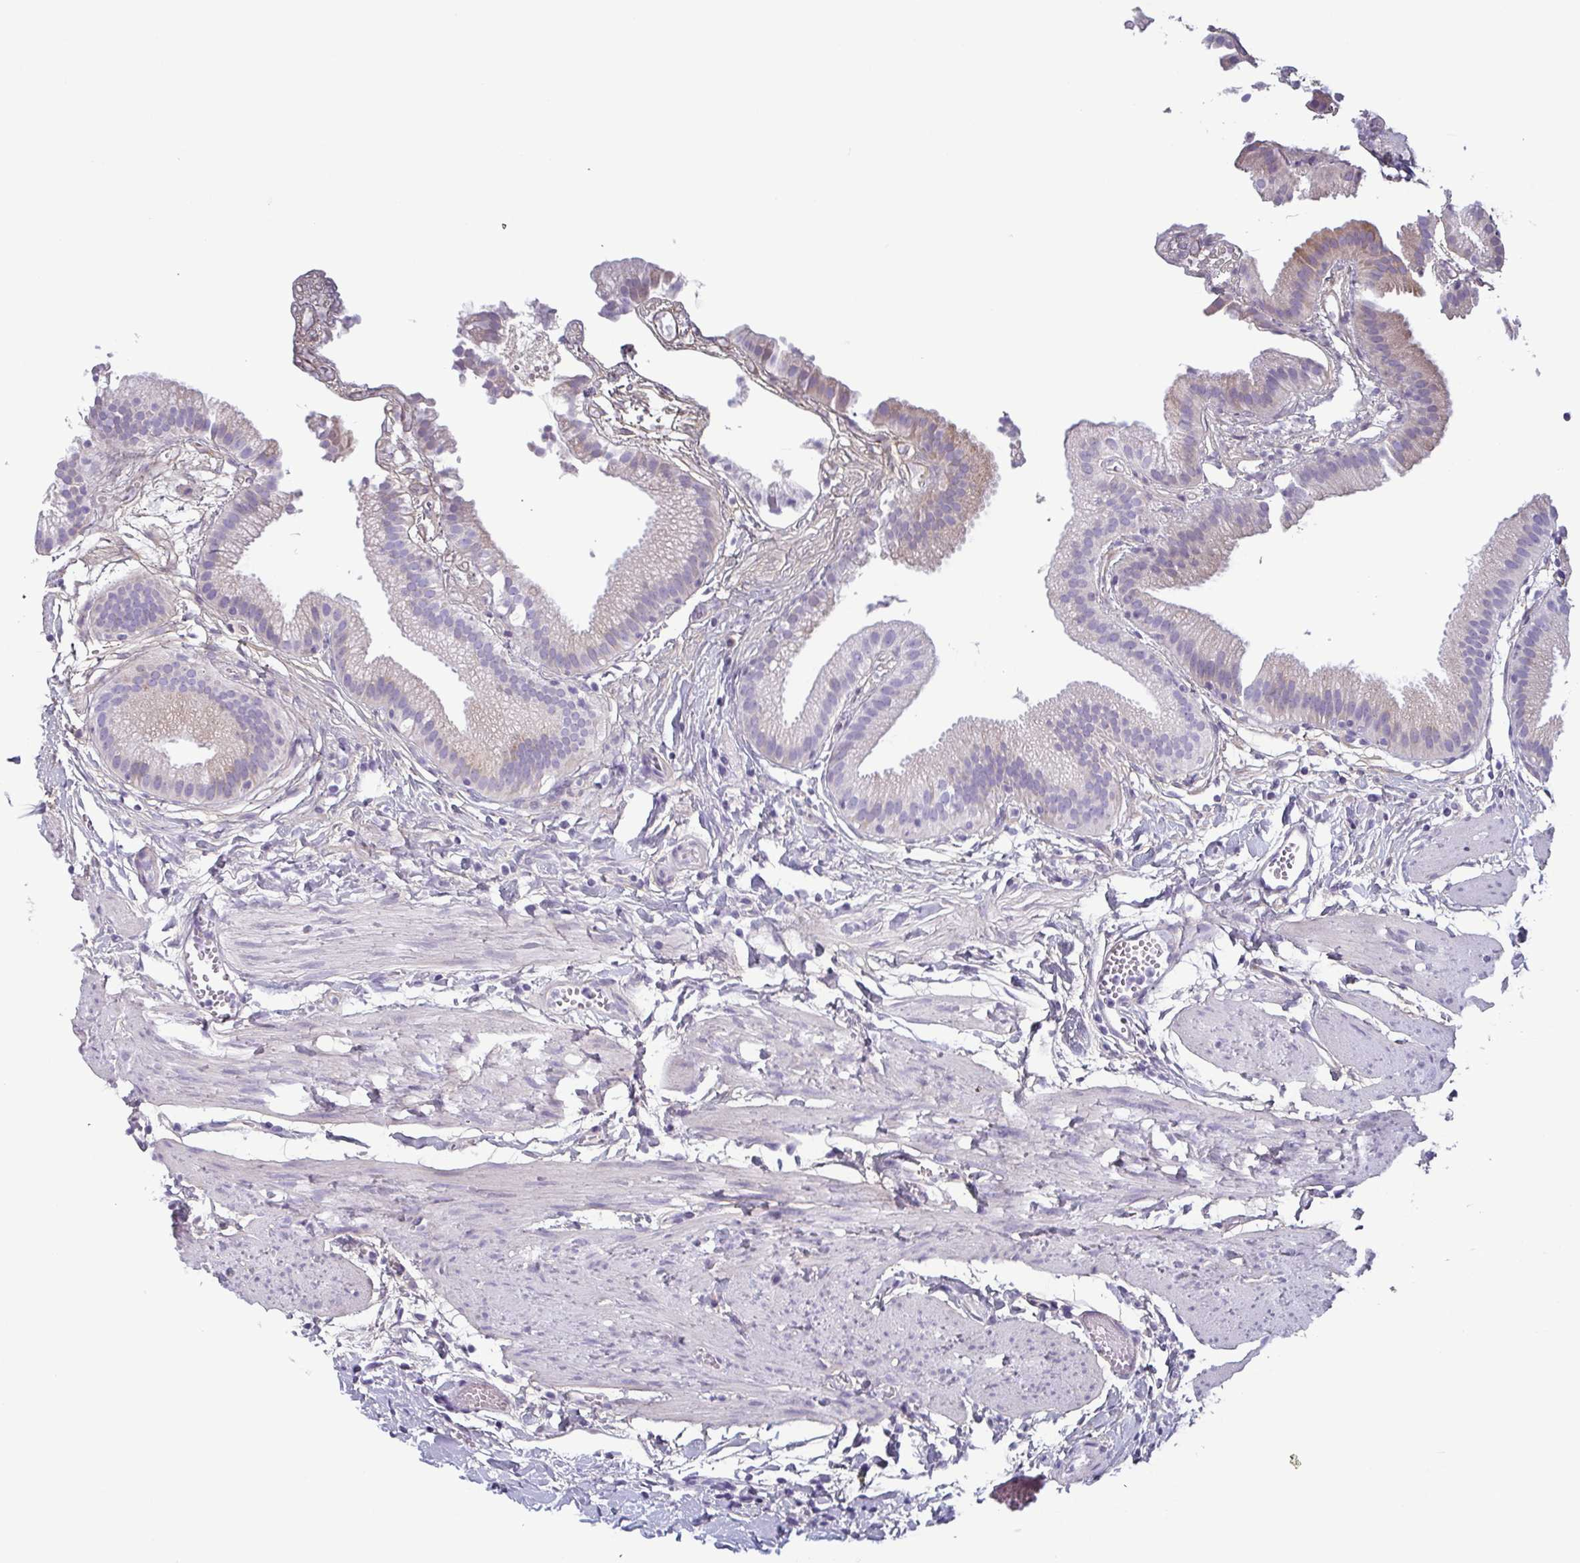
{"staining": {"intensity": "negative", "quantity": "none", "location": "none"}, "tissue": "gallbladder", "cell_type": "Glandular cells", "image_type": "normal", "snomed": [{"axis": "morphology", "description": "Normal tissue, NOS"}, {"axis": "topography", "description": "Gallbladder"}], "caption": "Glandular cells are negative for brown protein staining in unremarkable gallbladder. (Immunohistochemistry, brightfield microscopy, high magnification).", "gene": "ECM1", "patient": {"sex": "female", "age": 63}}